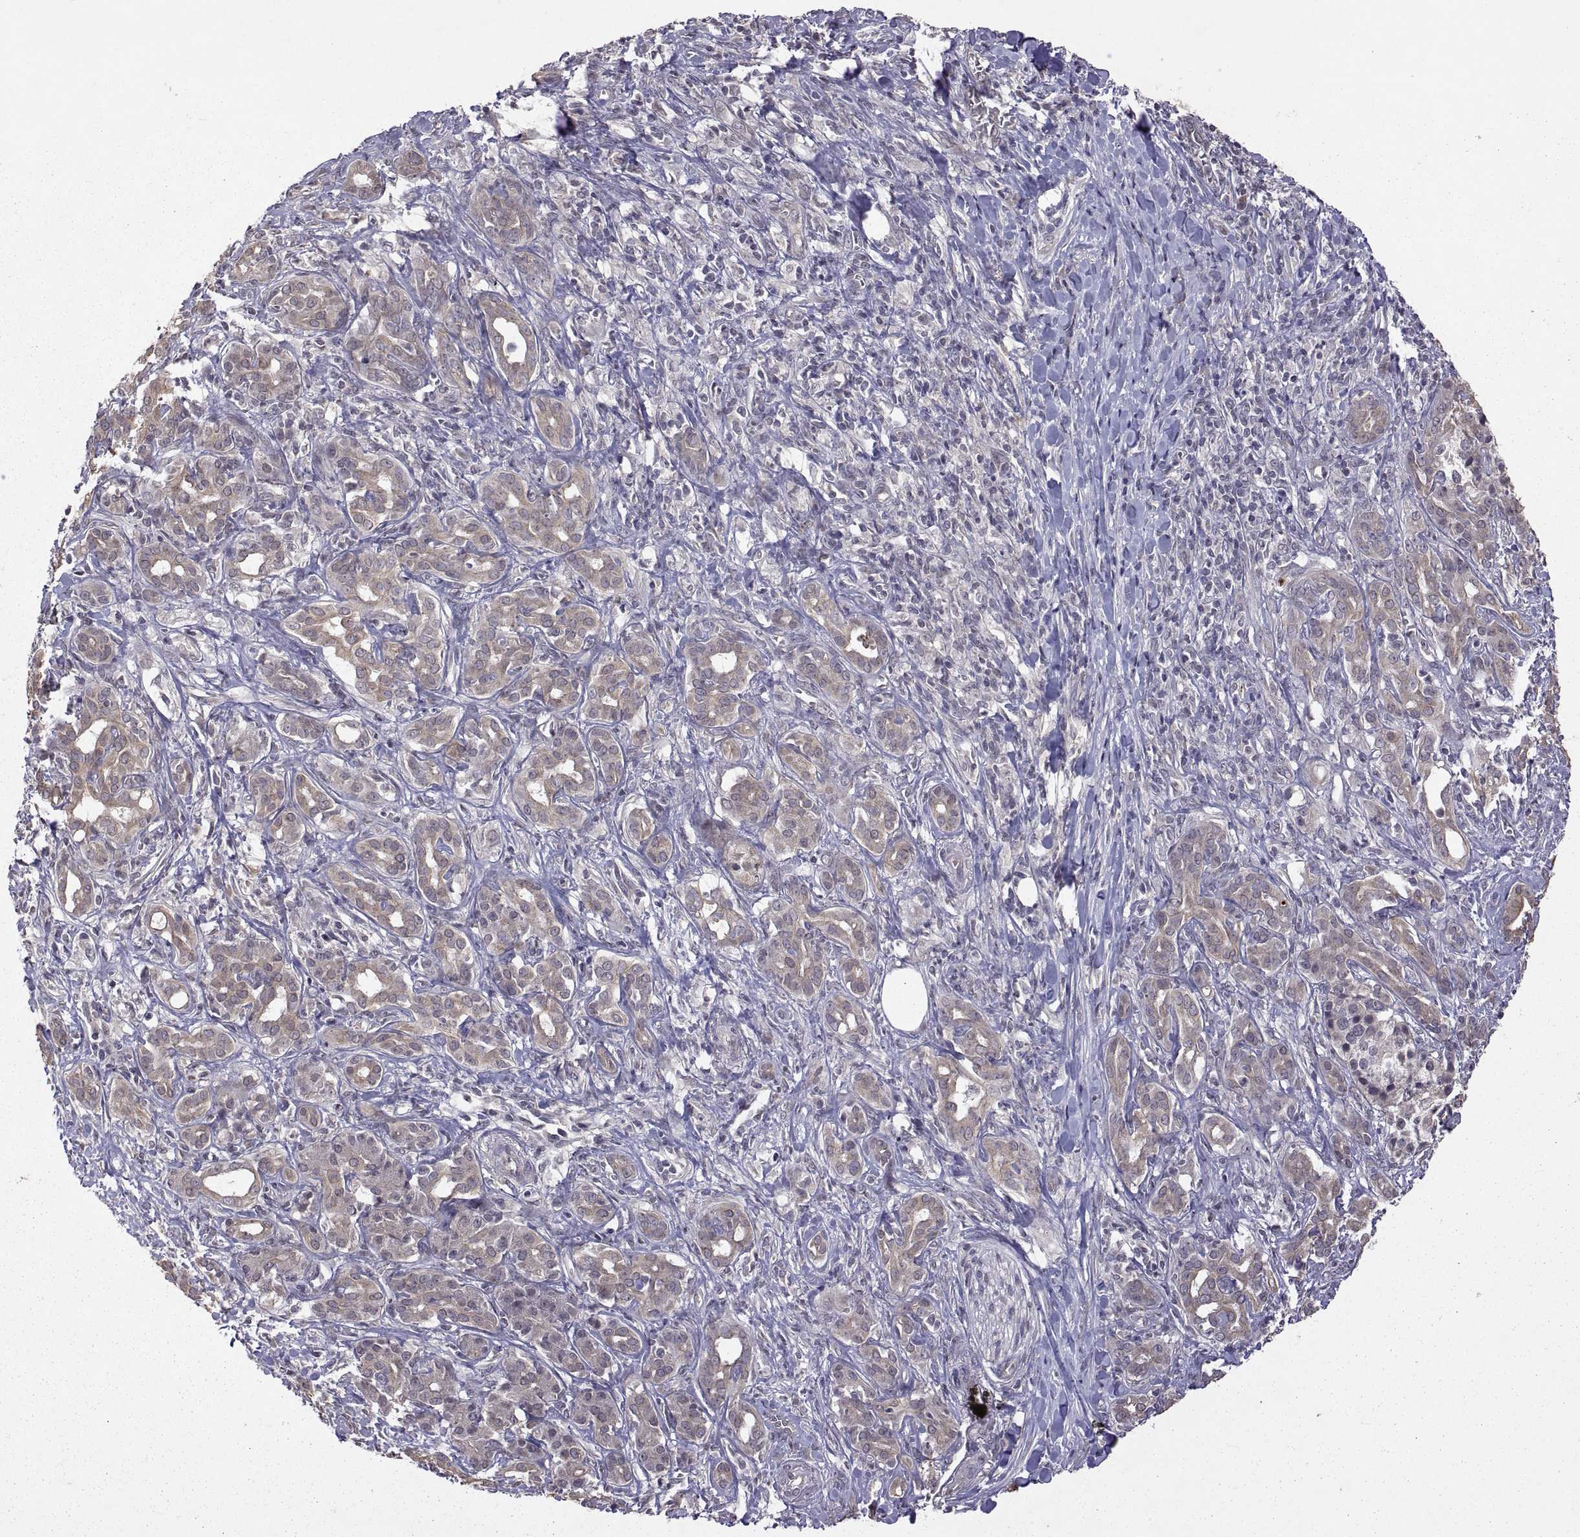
{"staining": {"intensity": "weak", "quantity": ">75%", "location": "cytoplasmic/membranous"}, "tissue": "pancreatic cancer", "cell_type": "Tumor cells", "image_type": "cancer", "snomed": [{"axis": "morphology", "description": "Adenocarcinoma, NOS"}, {"axis": "topography", "description": "Pancreas"}], "caption": "The photomicrograph displays staining of pancreatic cancer (adenocarcinoma), revealing weak cytoplasmic/membranous protein positivity (brown color) within tumor cells. (IHC, brightfield microscopy, high magnification).", "gene": "LAMA1", "patient": {"sex": "male", "age": 61}}